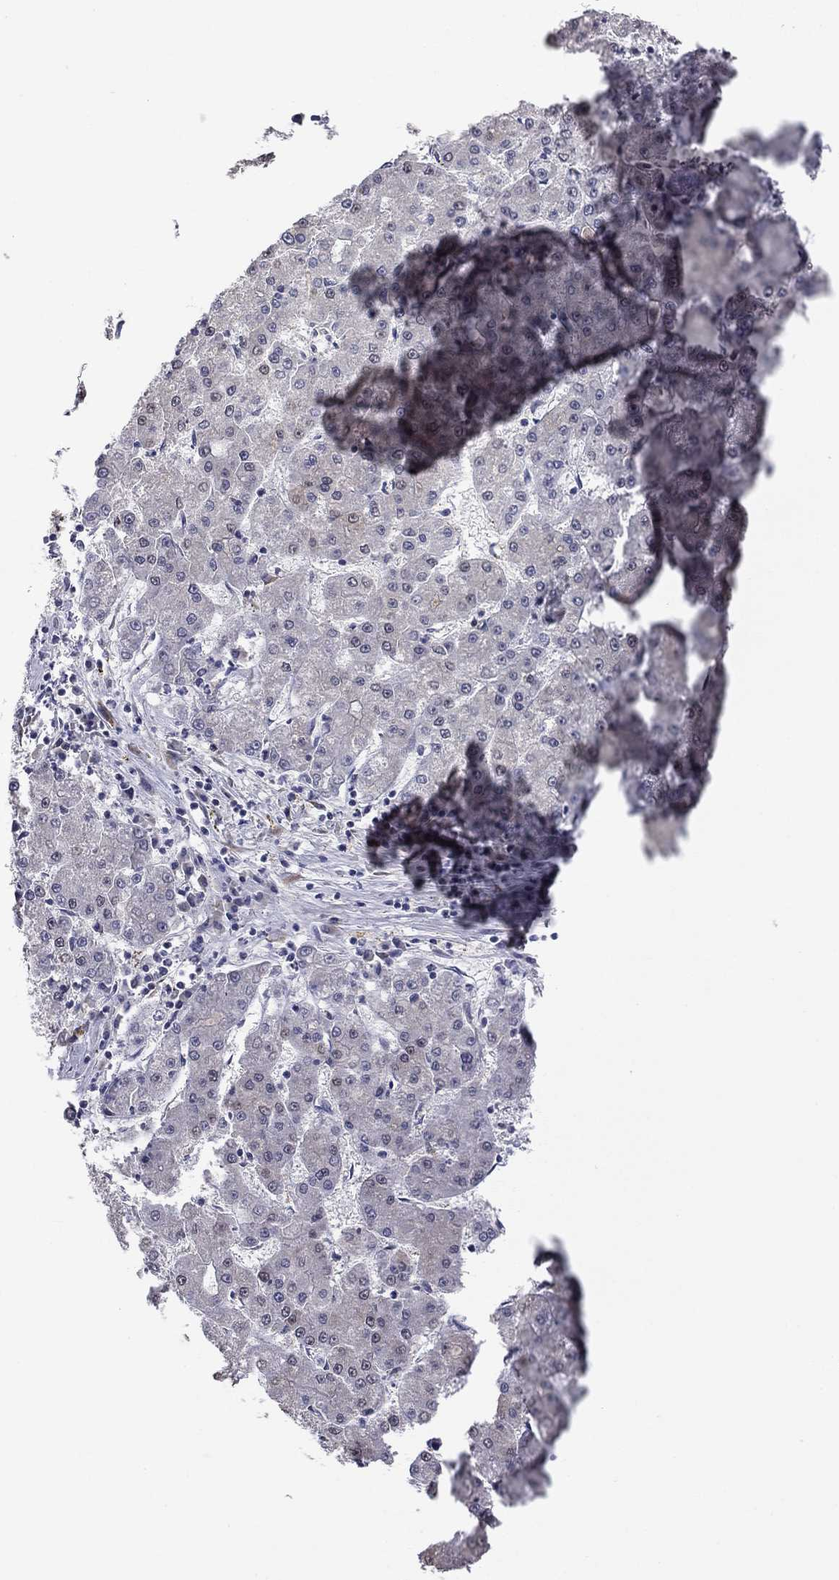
{"staining": {"intensity": "negative", "quantity": "none", "location": "none"}, "tissue": "liver cancer", "cell_type": "Tumor cells", "image_type": "cancer", "snomed": [{"axis": "morphology", "description": "Carcinoma, Hepatocellular, NOS"}, {"axis": "topography", "description": "Liver"}], "caption": "Immunohistochemistry image of neoplastic tissue: liver cancer (hepatocellular carcinoma) stained with DAB shows no significant protein staining in tumor cells.", "gene": "PRRT2", "patient": {"sex": "male", "age": 73}}